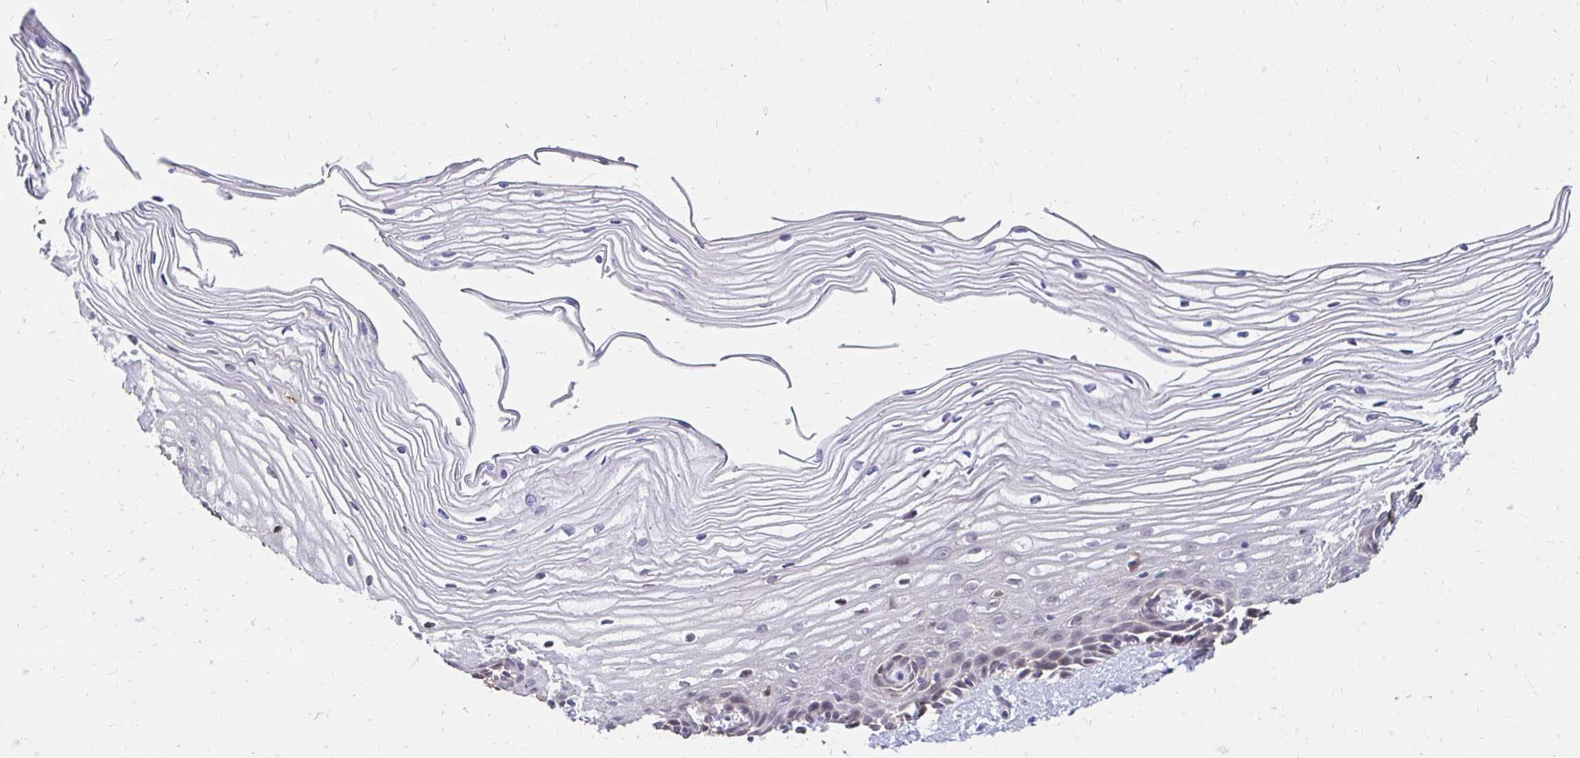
{"staining": {"intensity": "weak", "quantity": "<25%", "location": "cytoplasmic/membranous"}, "tissue": "cervix", "cell_type": "Squamous epithelial cells", "image_type": "normal", "snomed": [{"axis": "morphology", "description": "Normal tissue, NOS"}, {"axis": "topography", "description": "Cervix"}], "caption": "Protein analysis of normal cervix demonstrates no significant positivity in squamous epithelial cells. The staining is performed using DAB (3,3'-diaminobenzidine) brown chromogen with nuclei counter-stained in using hematoxylin.", "gene": "PADI2", "patient": {"sex": "female", "age": 40}}